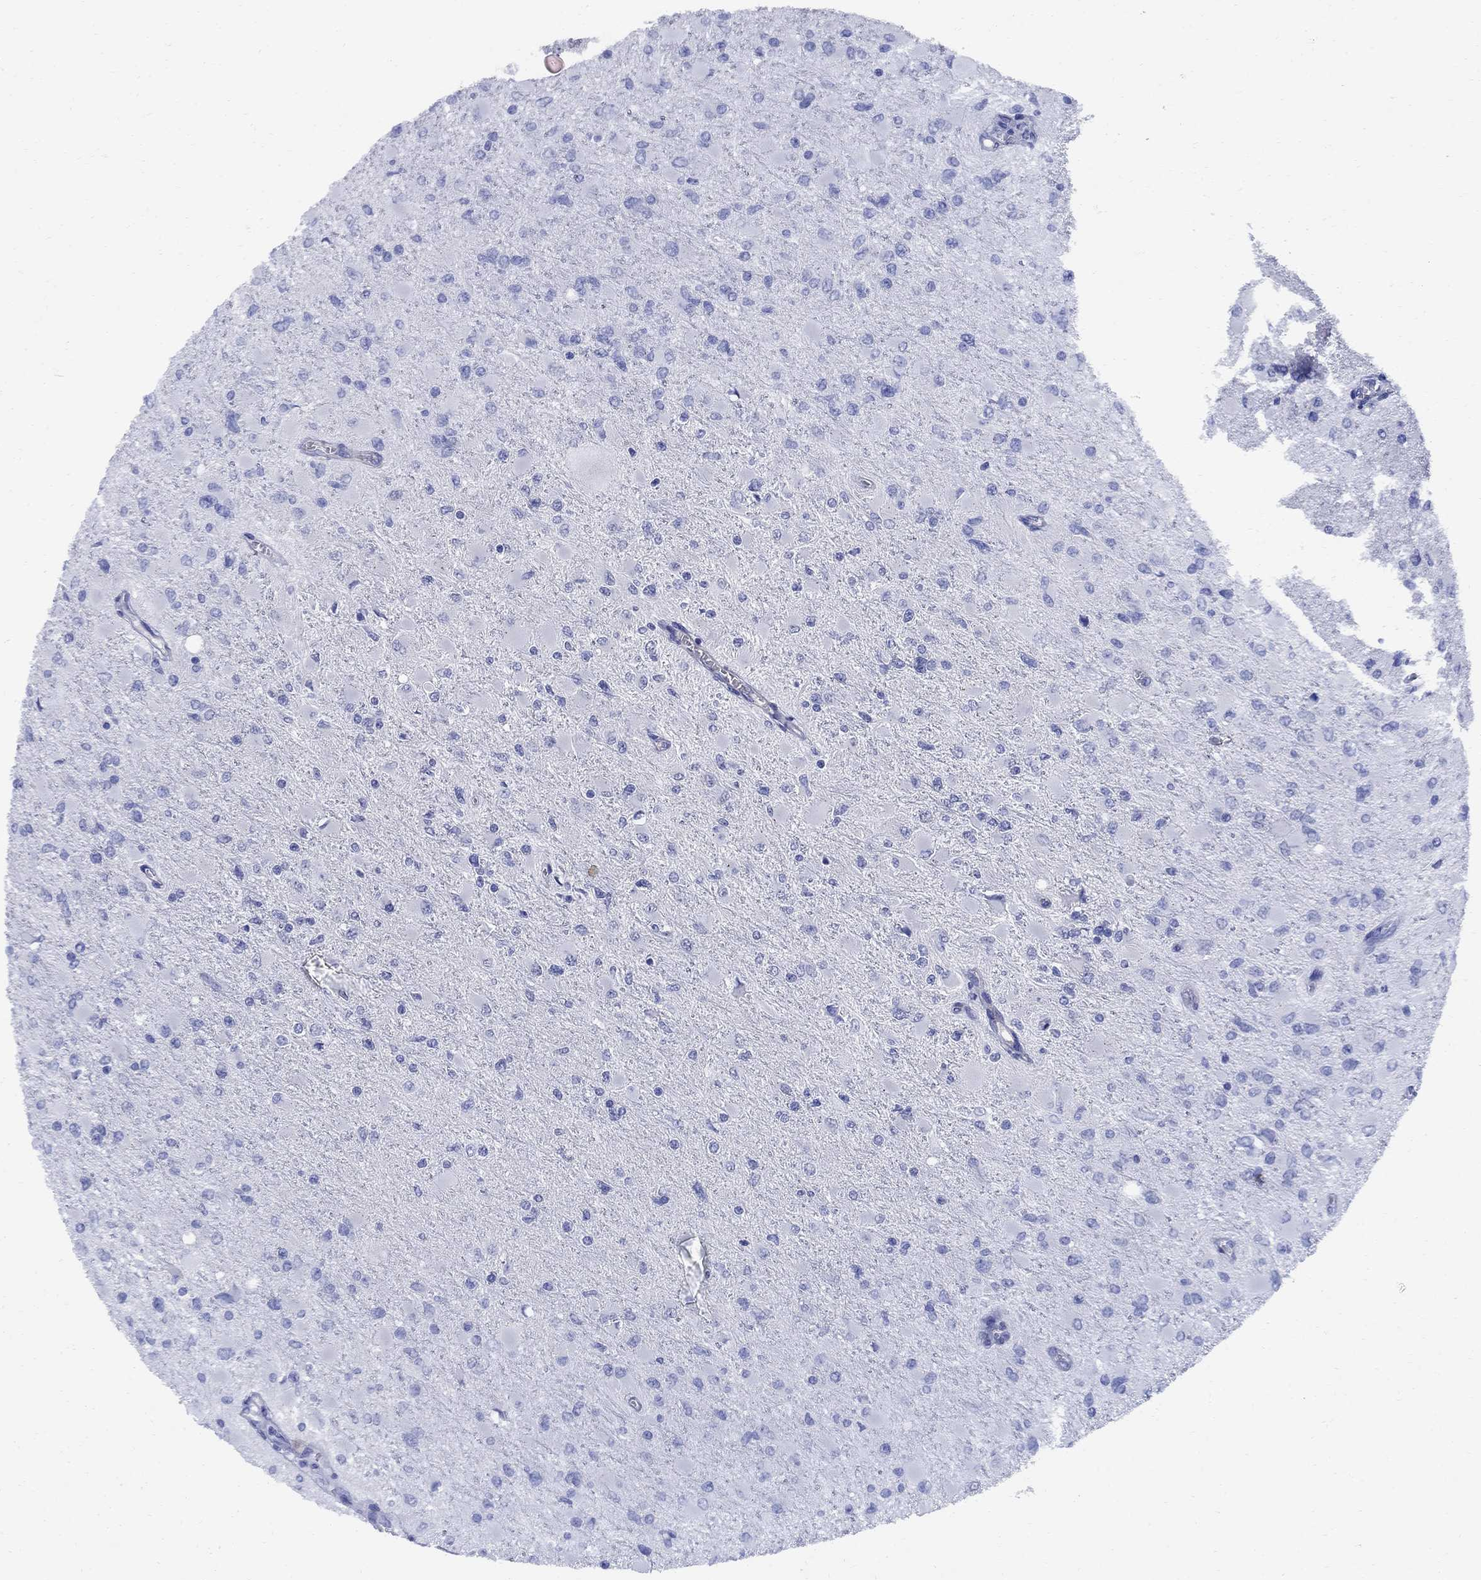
{"staining": {"intensity": "negative", "quantity": "none", "location": "none"}, "tissue": "glioma", "cell_type": "Tumor cells", "image_type": "cancer", "snomed": [{"axis": "morphology", "description": "Glioma, malignant, High grade"}, {"axis": "topography", "description": "Cerebral cortex"}], "caption": "Immunohistochemistry histopathology image of neoplastic tissue: high-grade glioma (malignant) stained with DAB exhibits no significant protein staining in tumor cells. (DAB (3,3'-diaminobenzidine) immunohistochemistry, high magnification).", "gene": "SMCP", "patient": {"sex": "female", "age": 36}}